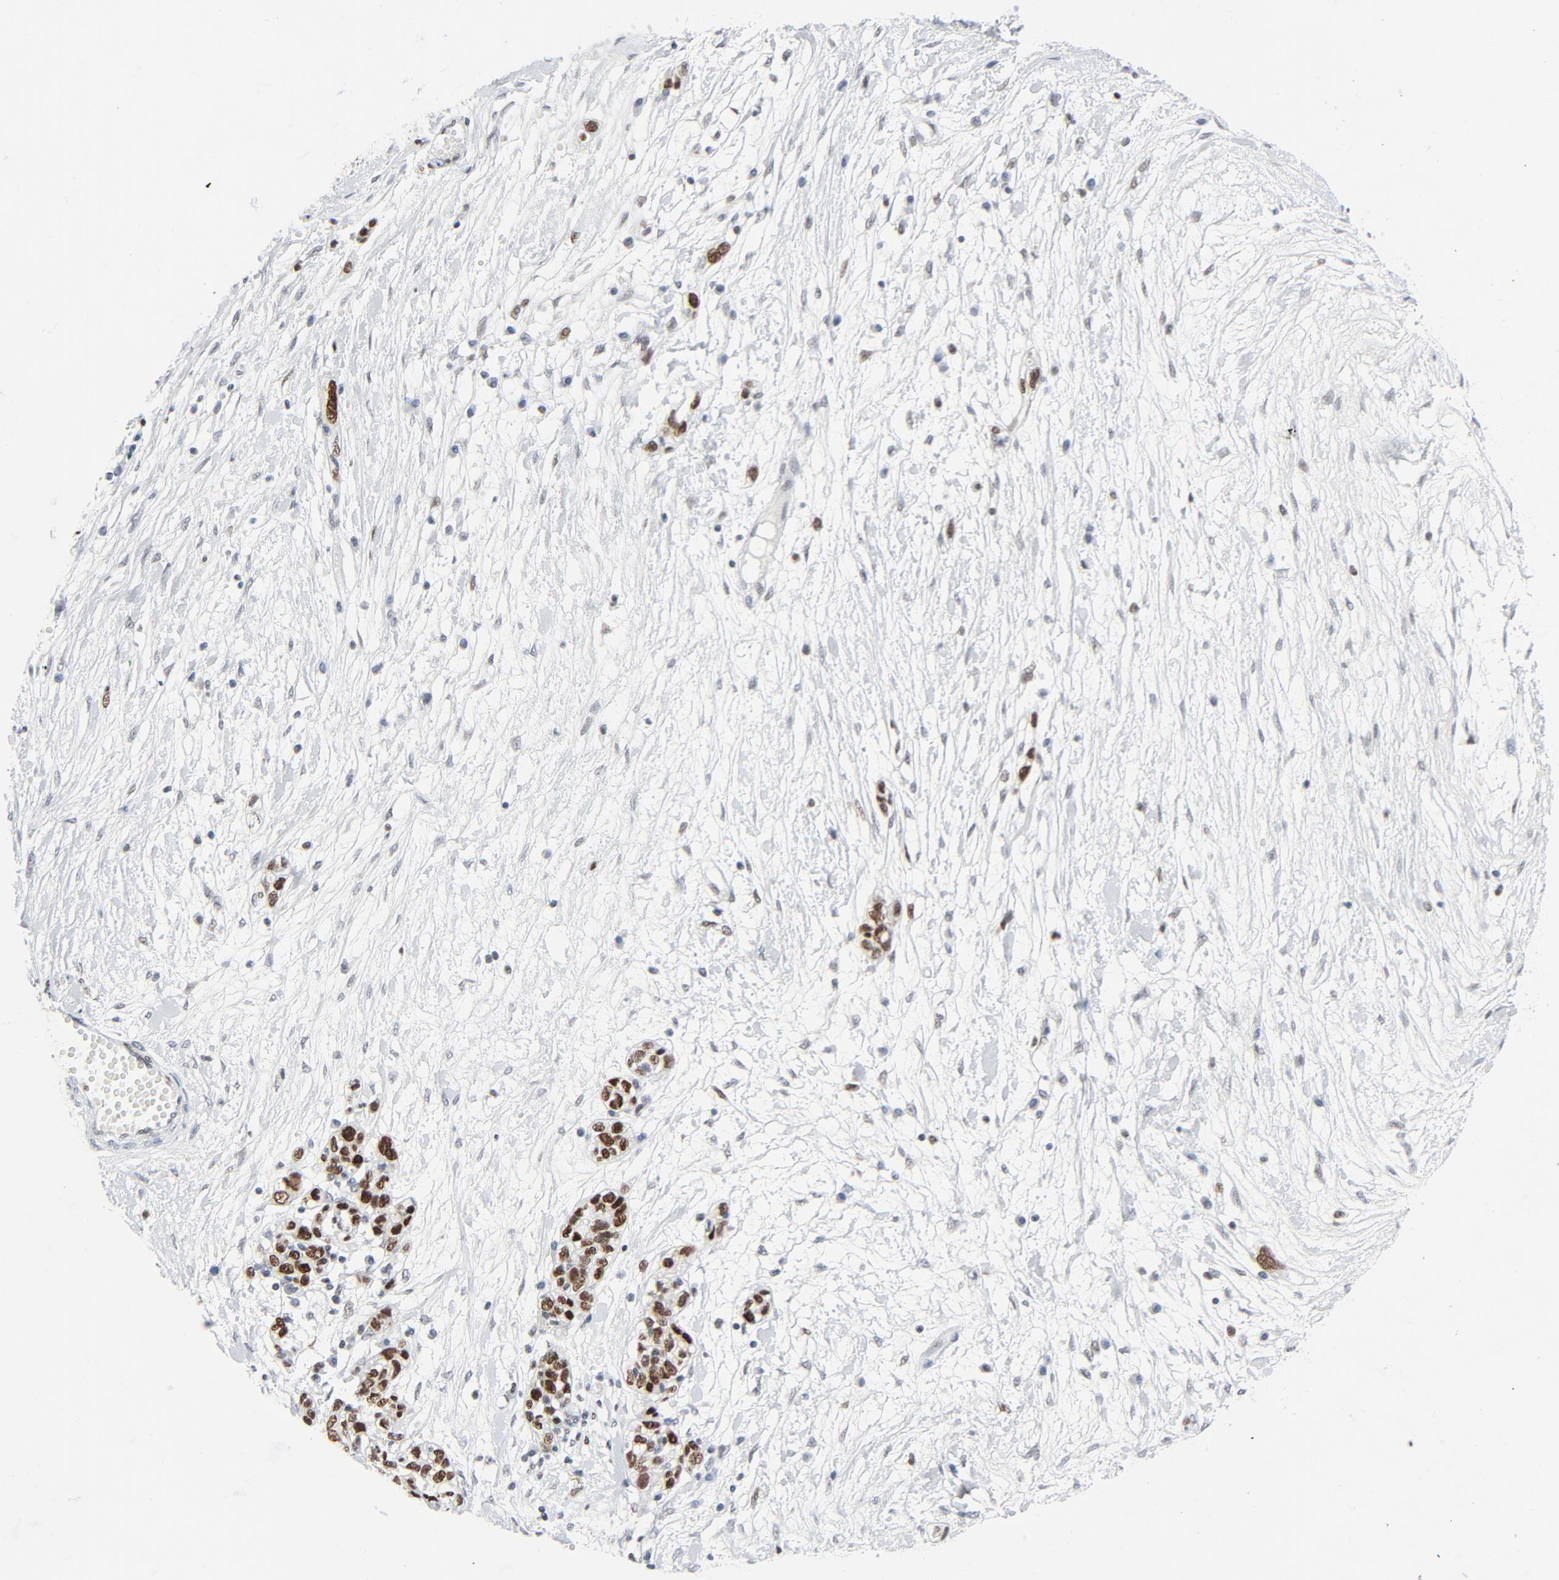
{"staining": {"intensity": "strong", "quantity": ">75%", "location": "nuclear"}, "tissue": "ovarian cancer", "cell_type": "Tumor cells", "image_type": "cancer", "snomed": [{"axis": "morphology", "description": "Cystadenocarcinoma, serous, NOS"}, {"axis": "topography", "description": "Ovary"}], "caption": "Immunohistochemical staining of serous cystadenocarcinoma (ovarian) demonstrates high levels of strong nuclear protein expression in about >75% of tumor cells.", "gene": "POLD1", "patient": {"sex": "female", "age": 71}}